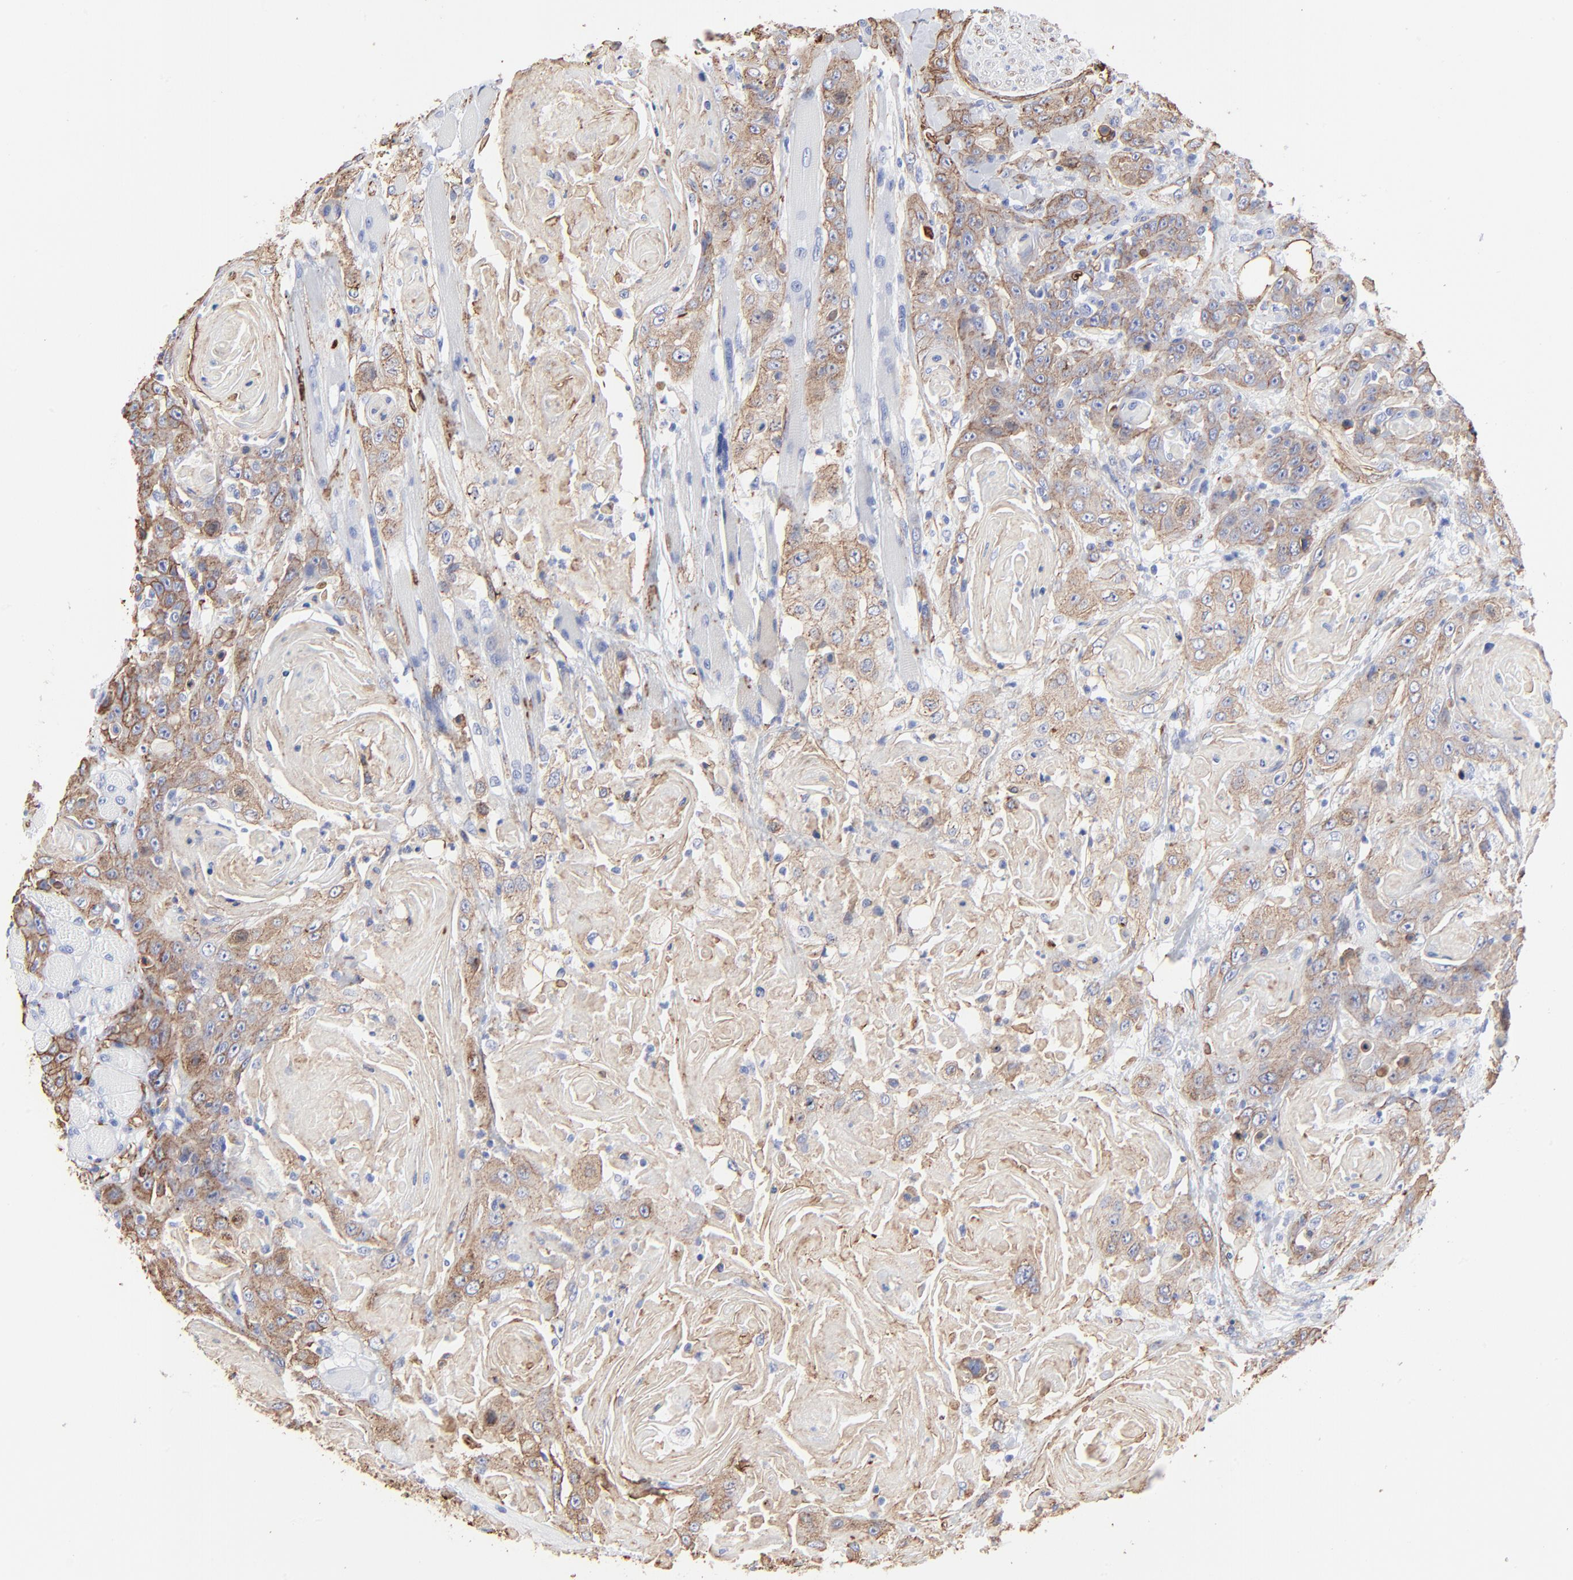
{"staining": {"intensity": "strong", "quantity": ">75%", "location": "cytoplasmic/membranous"}, "tissue": "head and neck cancer", "cell_type": "Tumor cells", "image_type": "cancer", "snomed": [{"axis": "morphology", "description": "Squamous cell carcinoma, NOS"}, {"axis": "topography", "description": "Head-Neck"}], "caption": "A micrograph of human head and neck cancer stained for a protein demonstrates strong cytoplasmic/membranous brown staining in tumor cells.", "gene": "CAV1", "patient": {"sex": "female", "age": 84}}